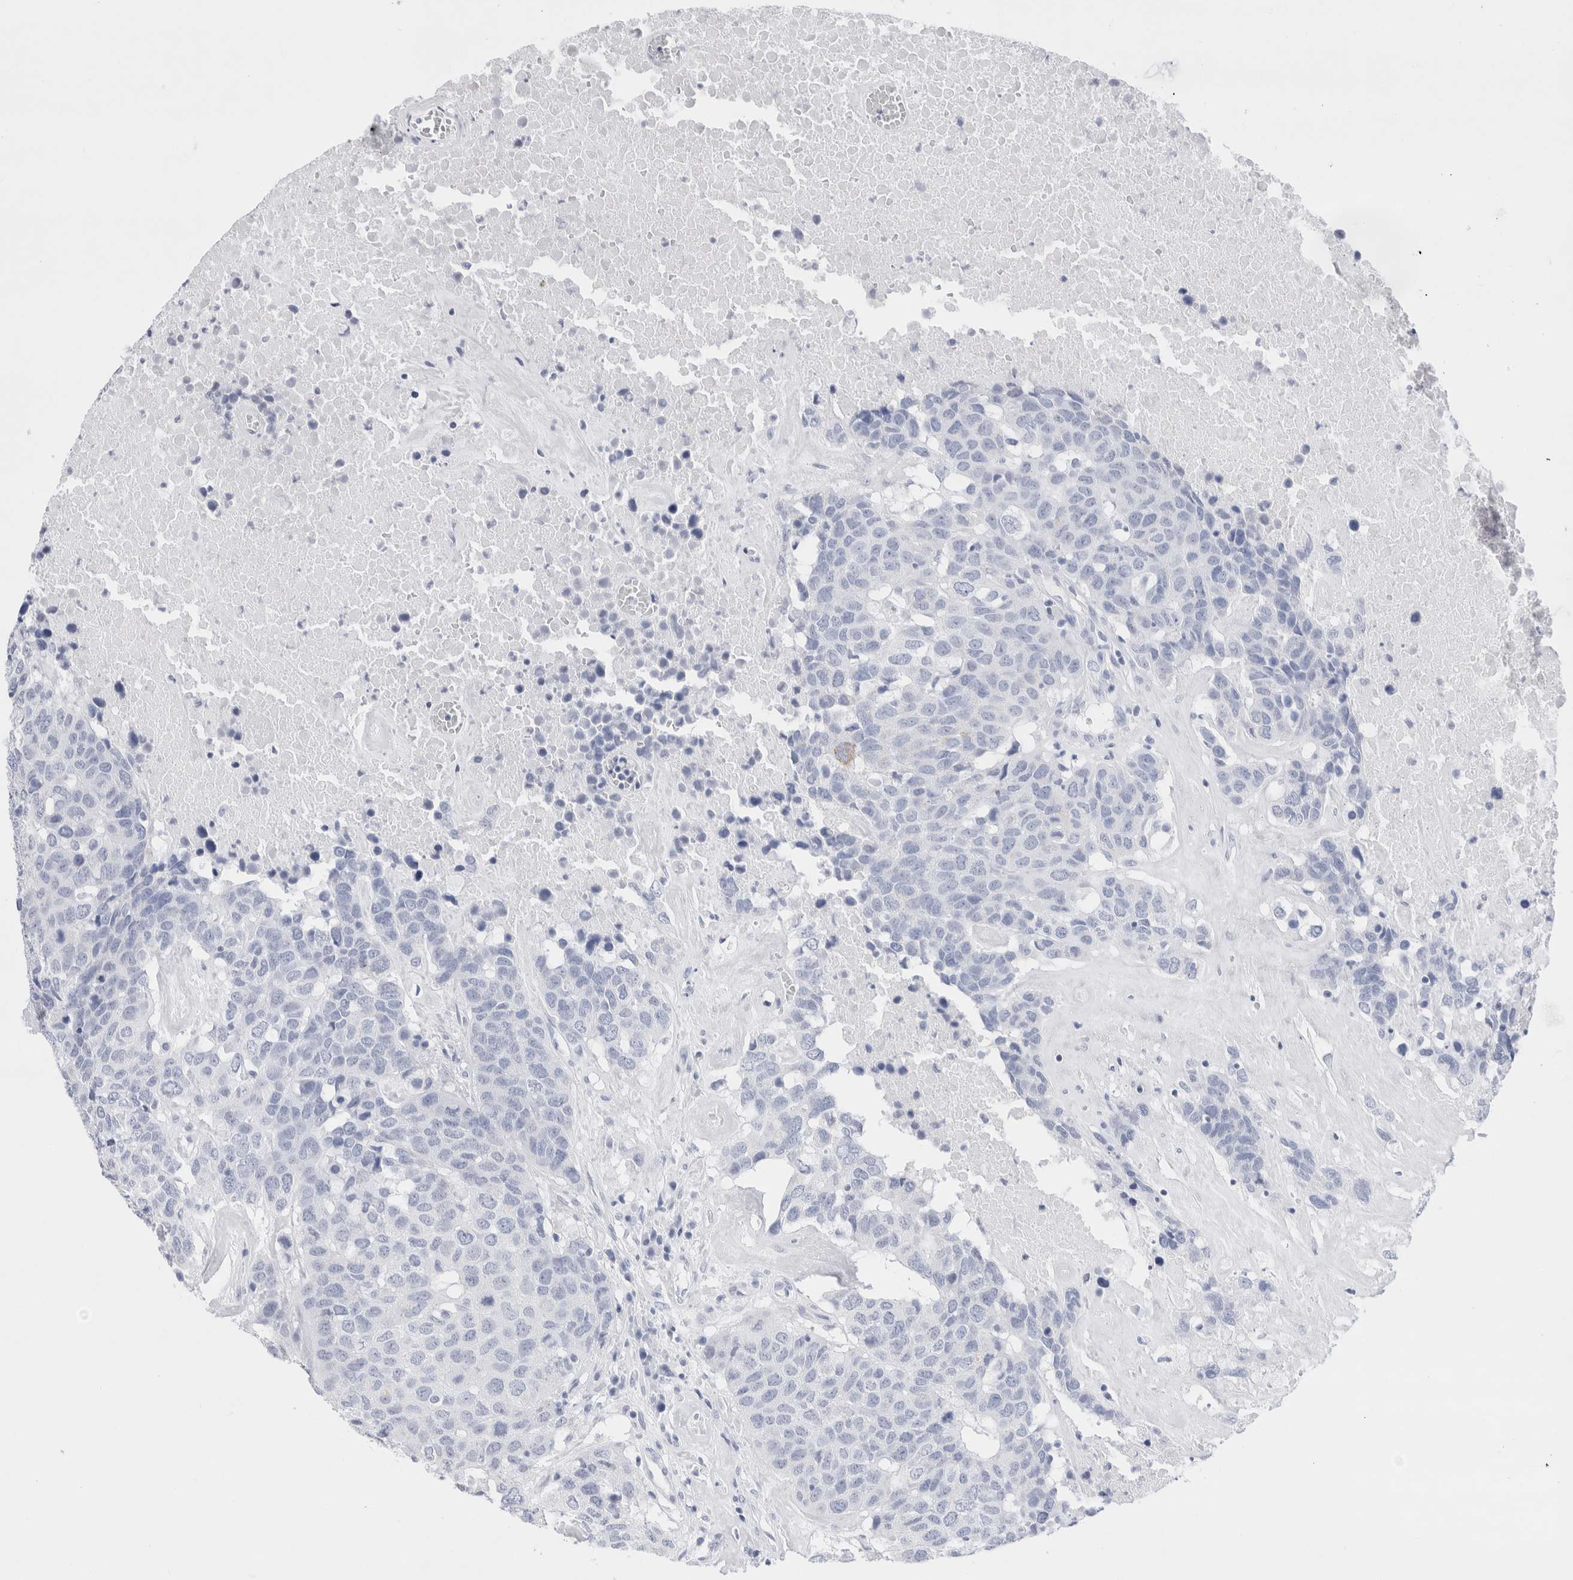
{"staining": {"intensity": "negative", "quantity": "none", "location": "none"}, "tissue": "head and neck cancer", "cell_type": "Tumor cells", "image_type": "cancer", "snomed": [{"axis": "morphology", "description": "Squamous cell carcinoma, NOS"}, {"axis": "topography", "description": "Head-Neck"}], "caption": "Immunohistochemistry (IHC) histopathology image of neoplastic tissue: head and neck cancer (squamous cell carcinoma) stained with DAB (3,3'-diaminobenzidine) exhibits no significant protein staining in tumor cells.", "gene": "ECHDC2", "patient": {"sex": "male", "age": 66}}